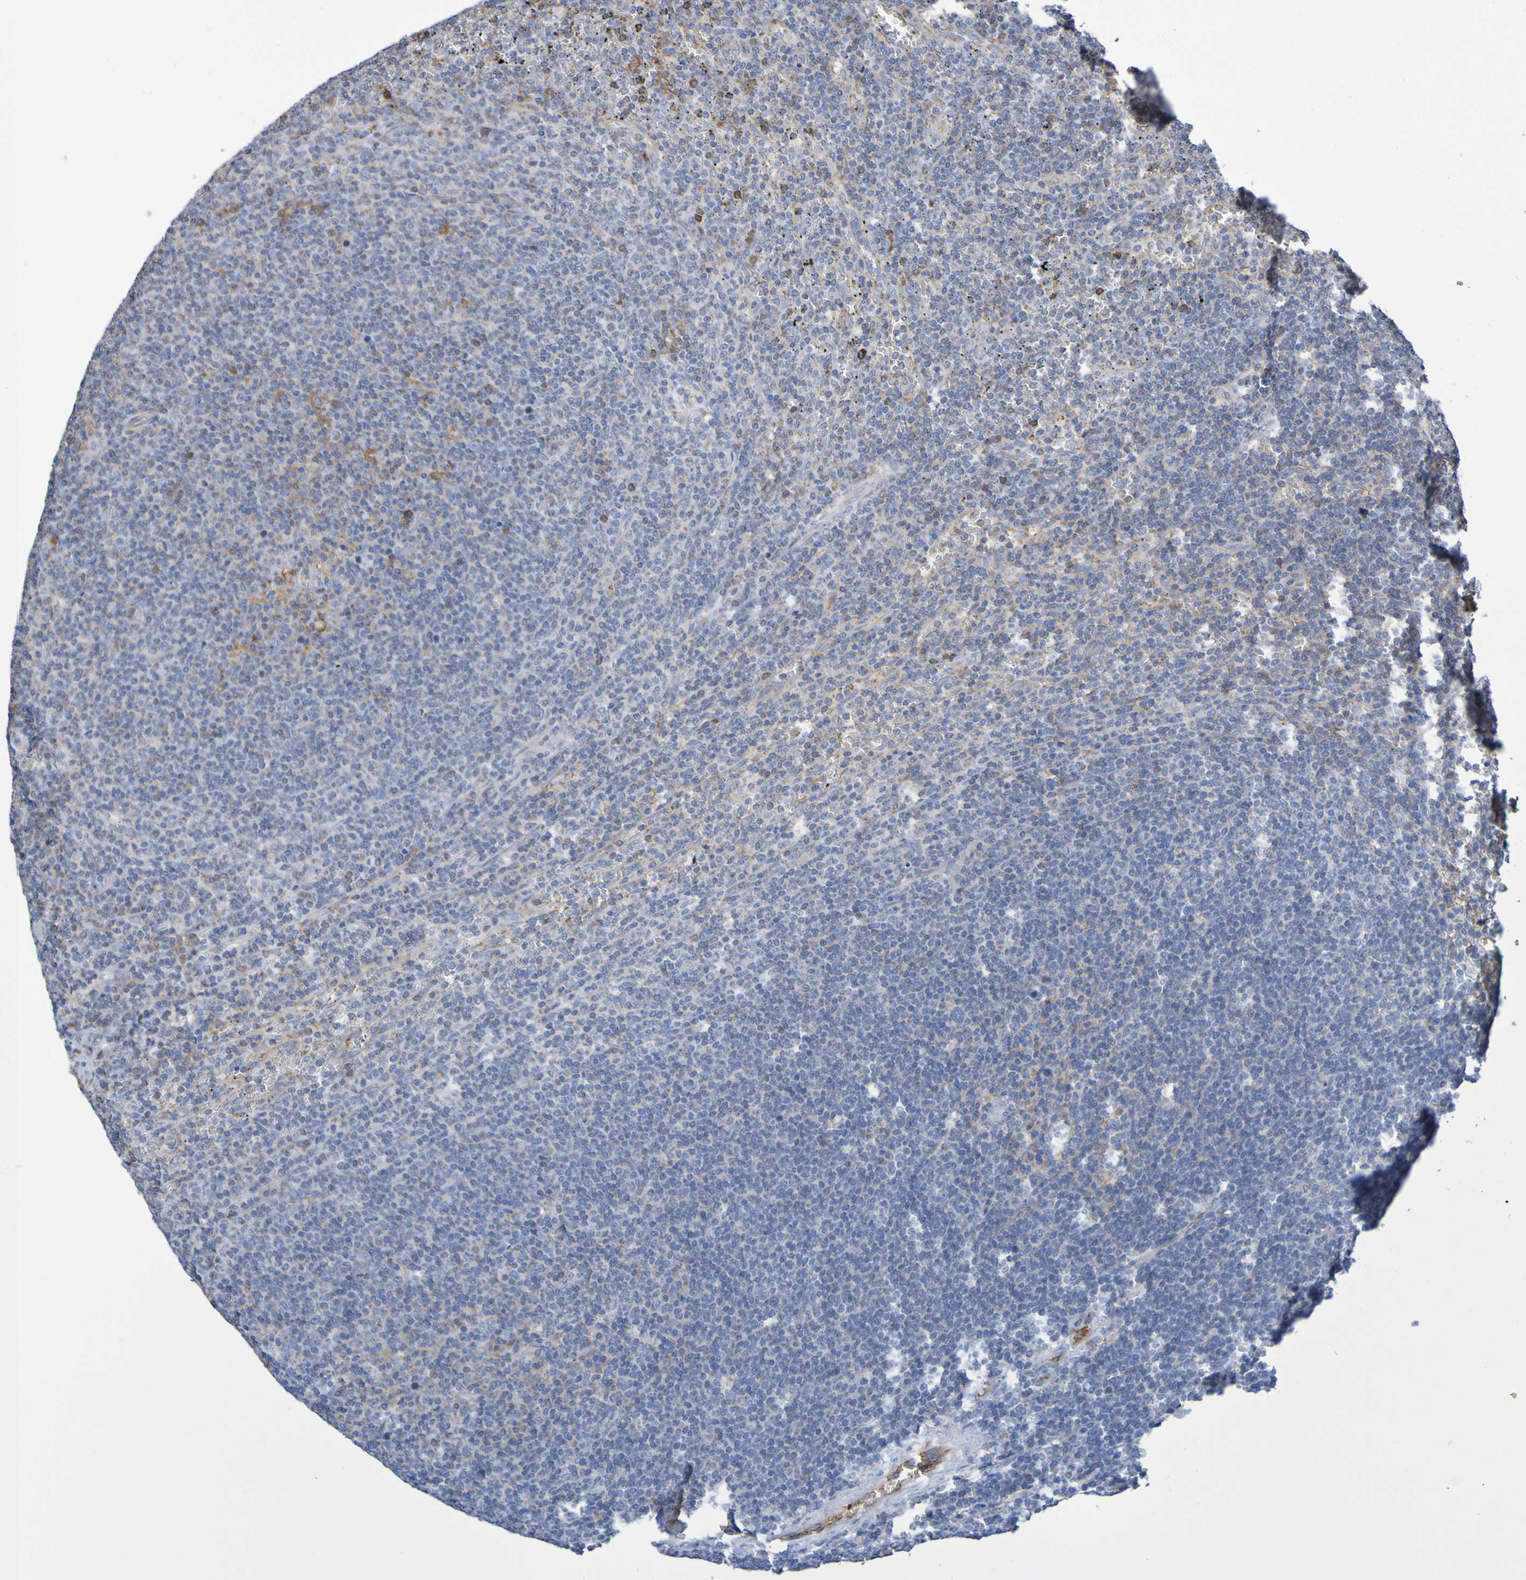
{"staining": {"intensity": "weak", "quantity": "25%-75%", "location": "cytoplasmic/membranous"}, "tissue": "lymphoma", "cell_type": "Tumor cells", "image_type": "cancer", "snomed": [{"axis": "morphology", "description": "Malignant lymphoma, non-Hodgkin's type, Low grade"}, {"axis": "topography", "description": "Spleen"}], "caption": "Weak cytoplasmic/membranous expression is identified in about 25%-75% of tumor cells in lymphoma.", "gene": "CNTN2", "patient": {"sex": "female", "age": 50}}